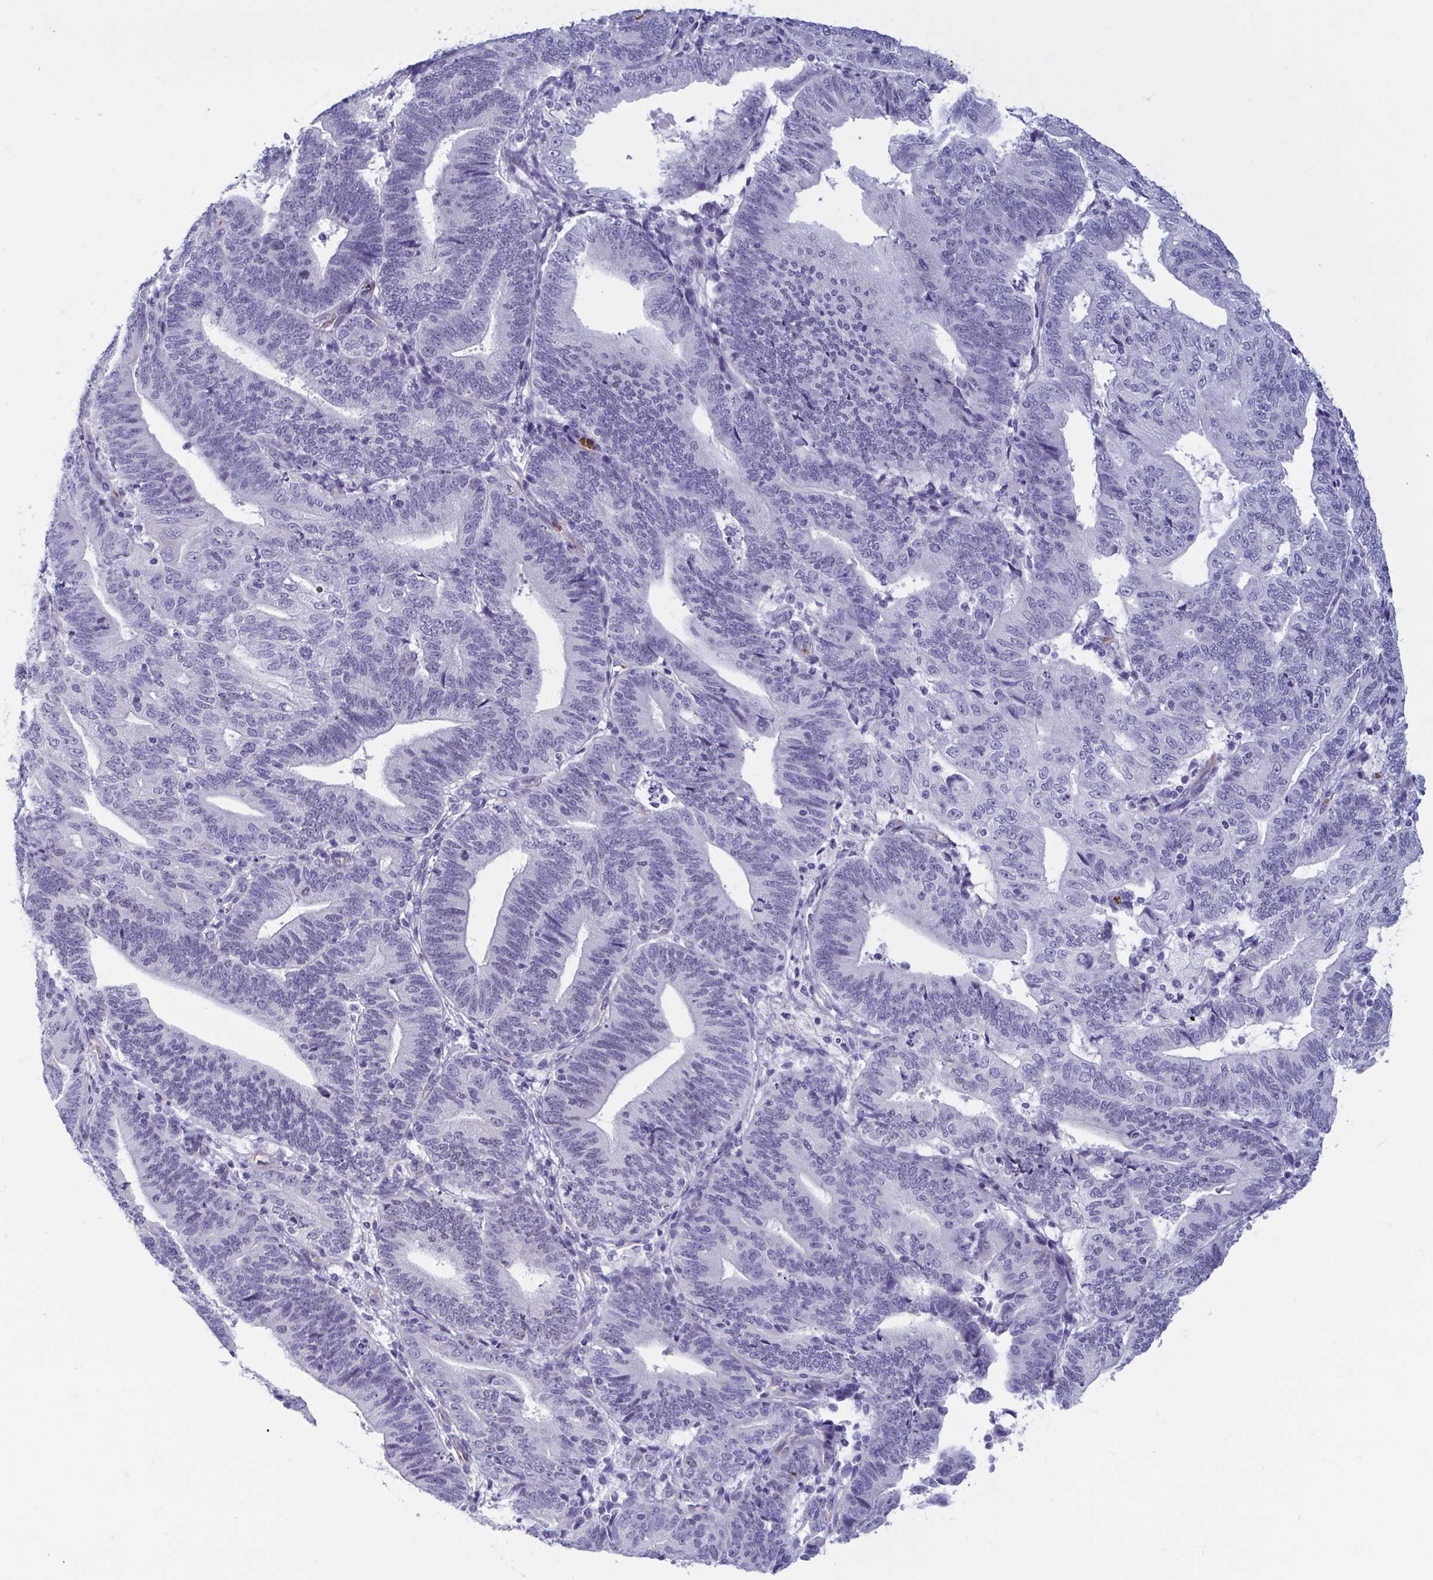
{"staining": {"intensity": "negative", "quantity": "none", "location": "none"}, "tissue": "endometrial cancer", "cell_type": "Tumor cells", "image_type": "cancer", "snomed": [{"axis": "morphology", "description": "Adenocarcinoma, NOS"}, {"axis": "topography", "description": "Endometrium"}], "caption": "Immunohistochemistry (IHC) of human endometrial cancer (adenocarcinoma) shows no staining in tumor cells.", "gene": "MORC4", "patient": {"sex": "female", "age": 70}}